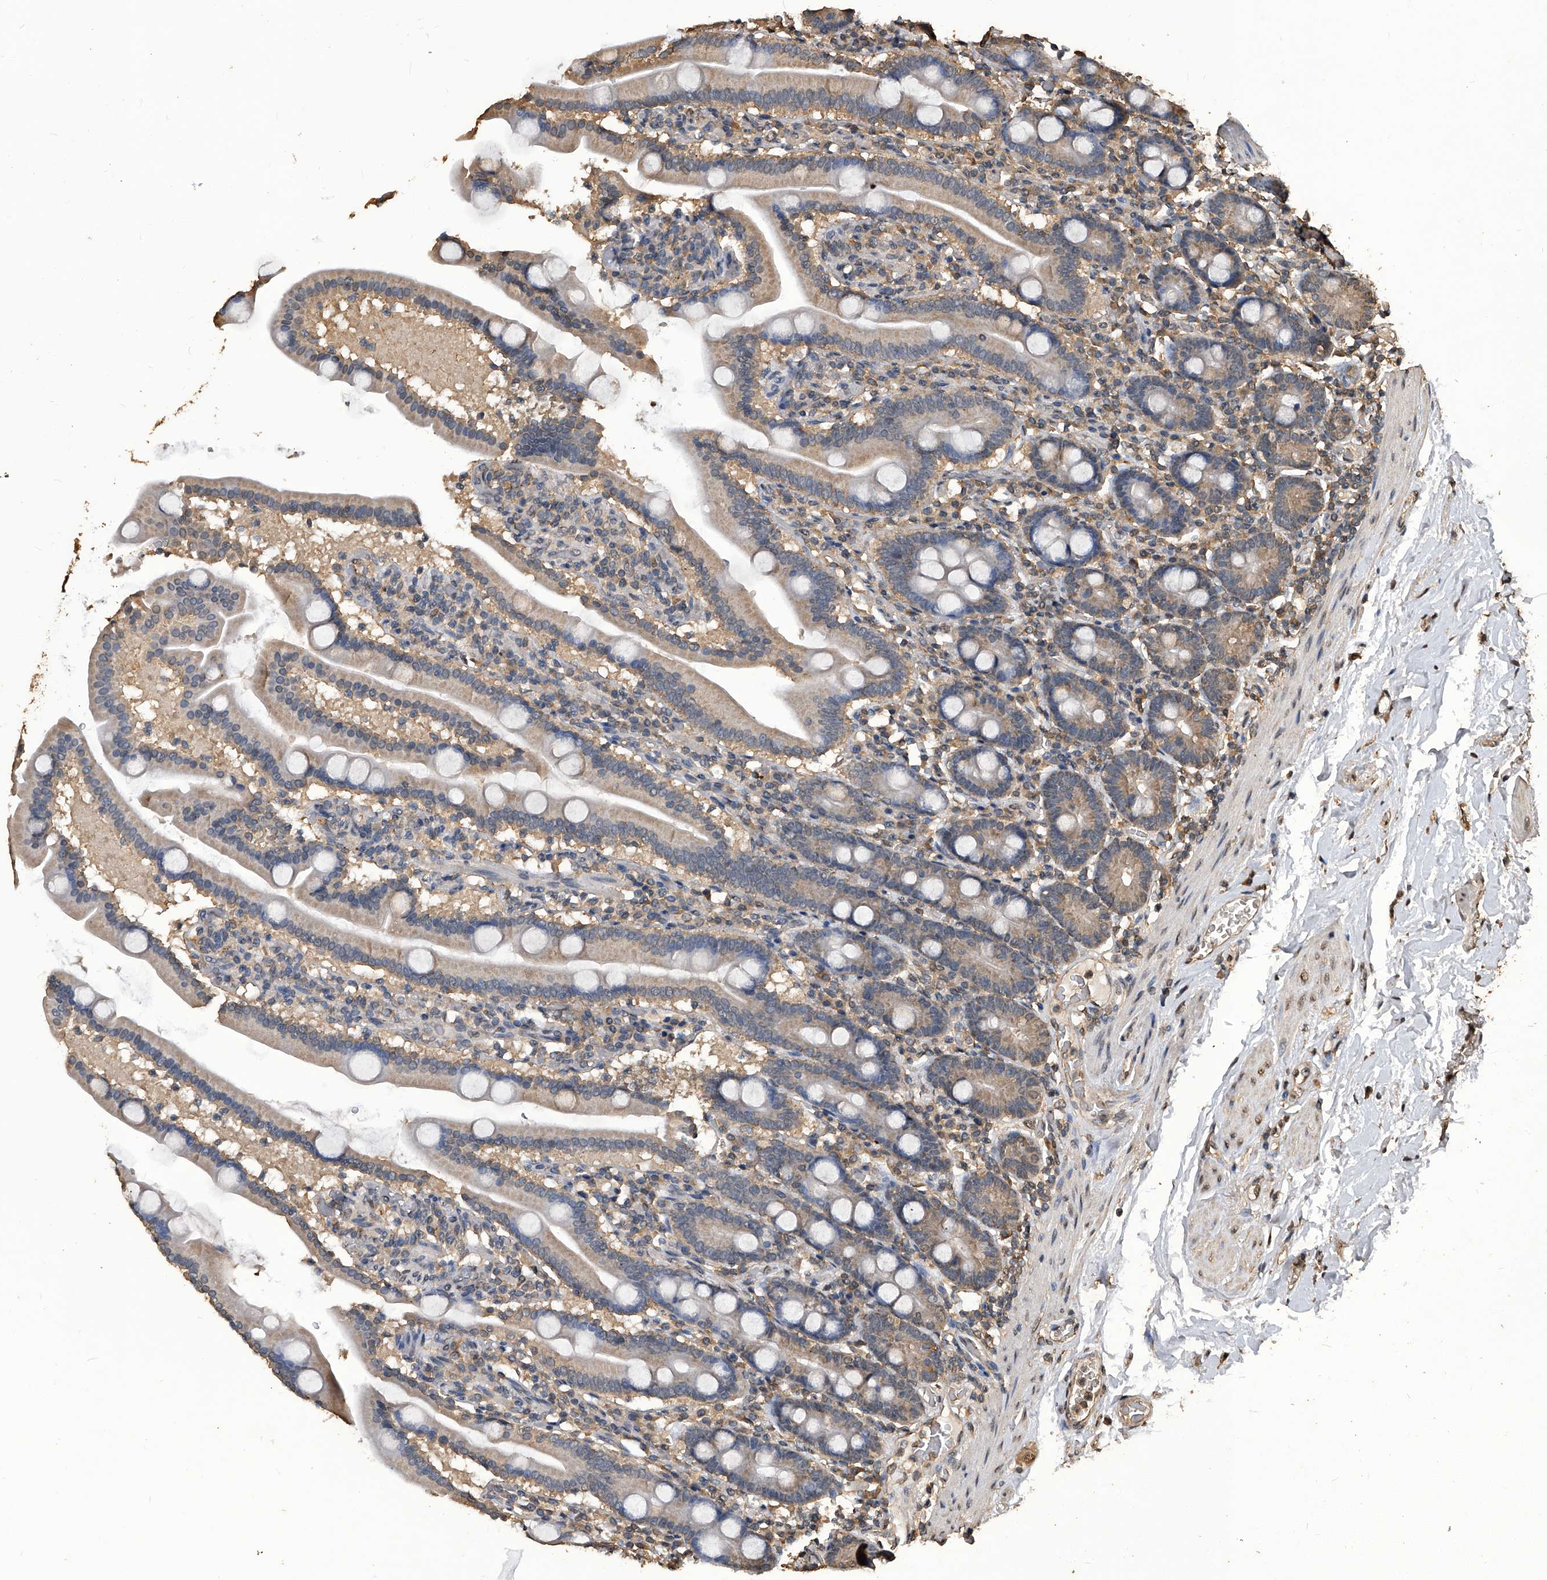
{"staining": {"intensity": "weak", "quantity": ">75%", "location": "cytoplasmic/membranous"}, "tissue": "duodenum", "cell_type": "Glandular cells", "image_type": "normal", "snomed": [{"axis": "morphology", "description": "Normal tissue, NOS"}, {"axis": "topography", "description": "Duodenum"}], "caption": "Immunohistochemical staining of benign human duodenum reveals >75% levels of weak cytoplasmic/membranous protein staining in about >75% of glandular cells.", "gene": "FBXL4", "patient": {"sex": "male", "age": 55}}